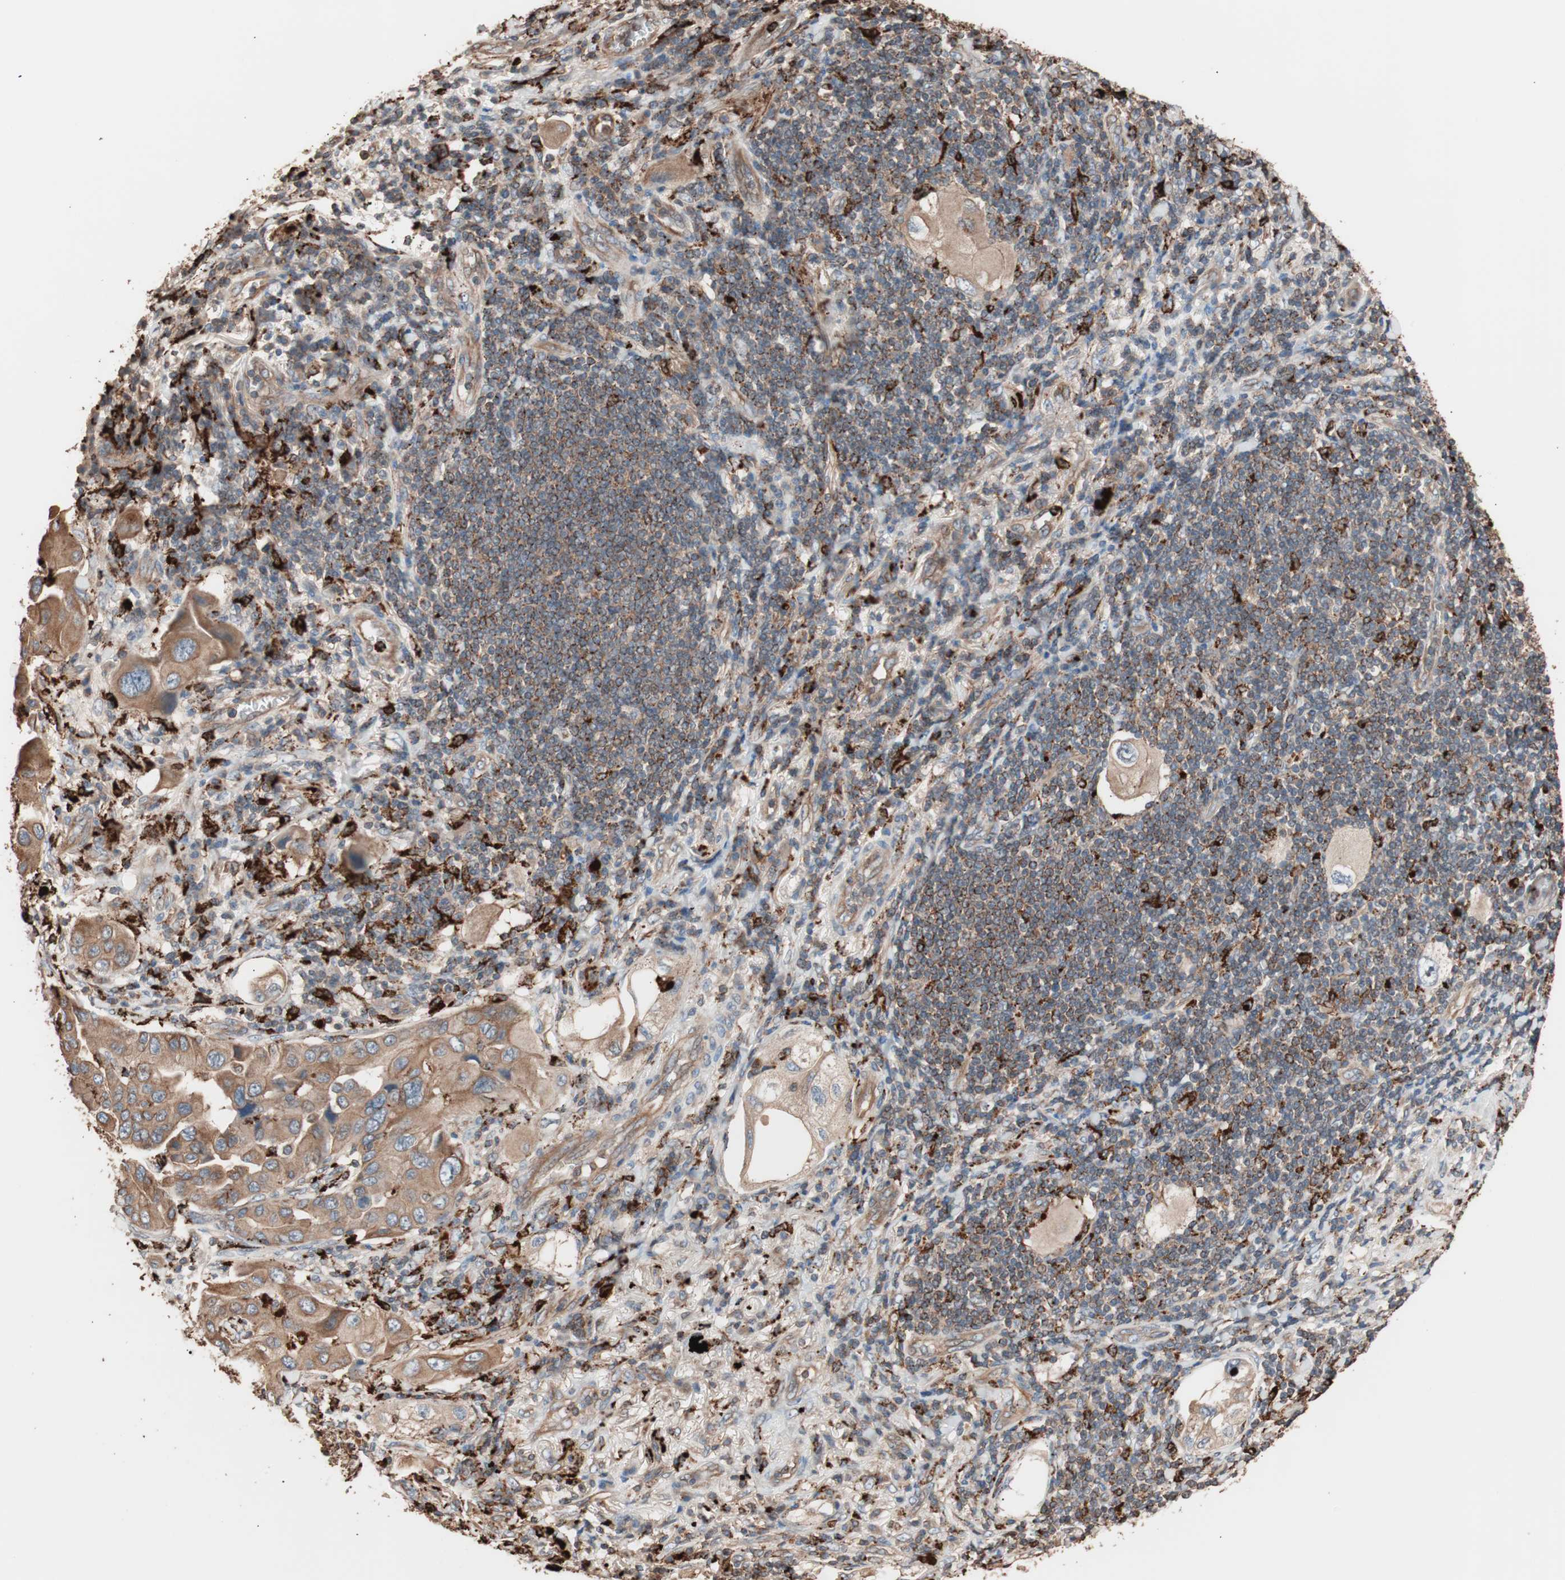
{"staining": {"intensity": "moderate", "quantity": ">75%", "location": "cytoplasmic/membranous"}, "tissue": "lung cancer", "cell_type": "Tumor cells", "image_type": "cancer", "snomed": [{"axis": "morphology", "description": "Adenocarcinoma, NOS"}, {"axis": "topography", "description": "Lung"}], "caption": "Human lung adenocarcinoma stained with a brown dye displays moderate cytoplasmic/membranous positive staining in about >75% of tumor cells.", "gene": "CCT3", "patient": {"sex": "female", "age": 65}}